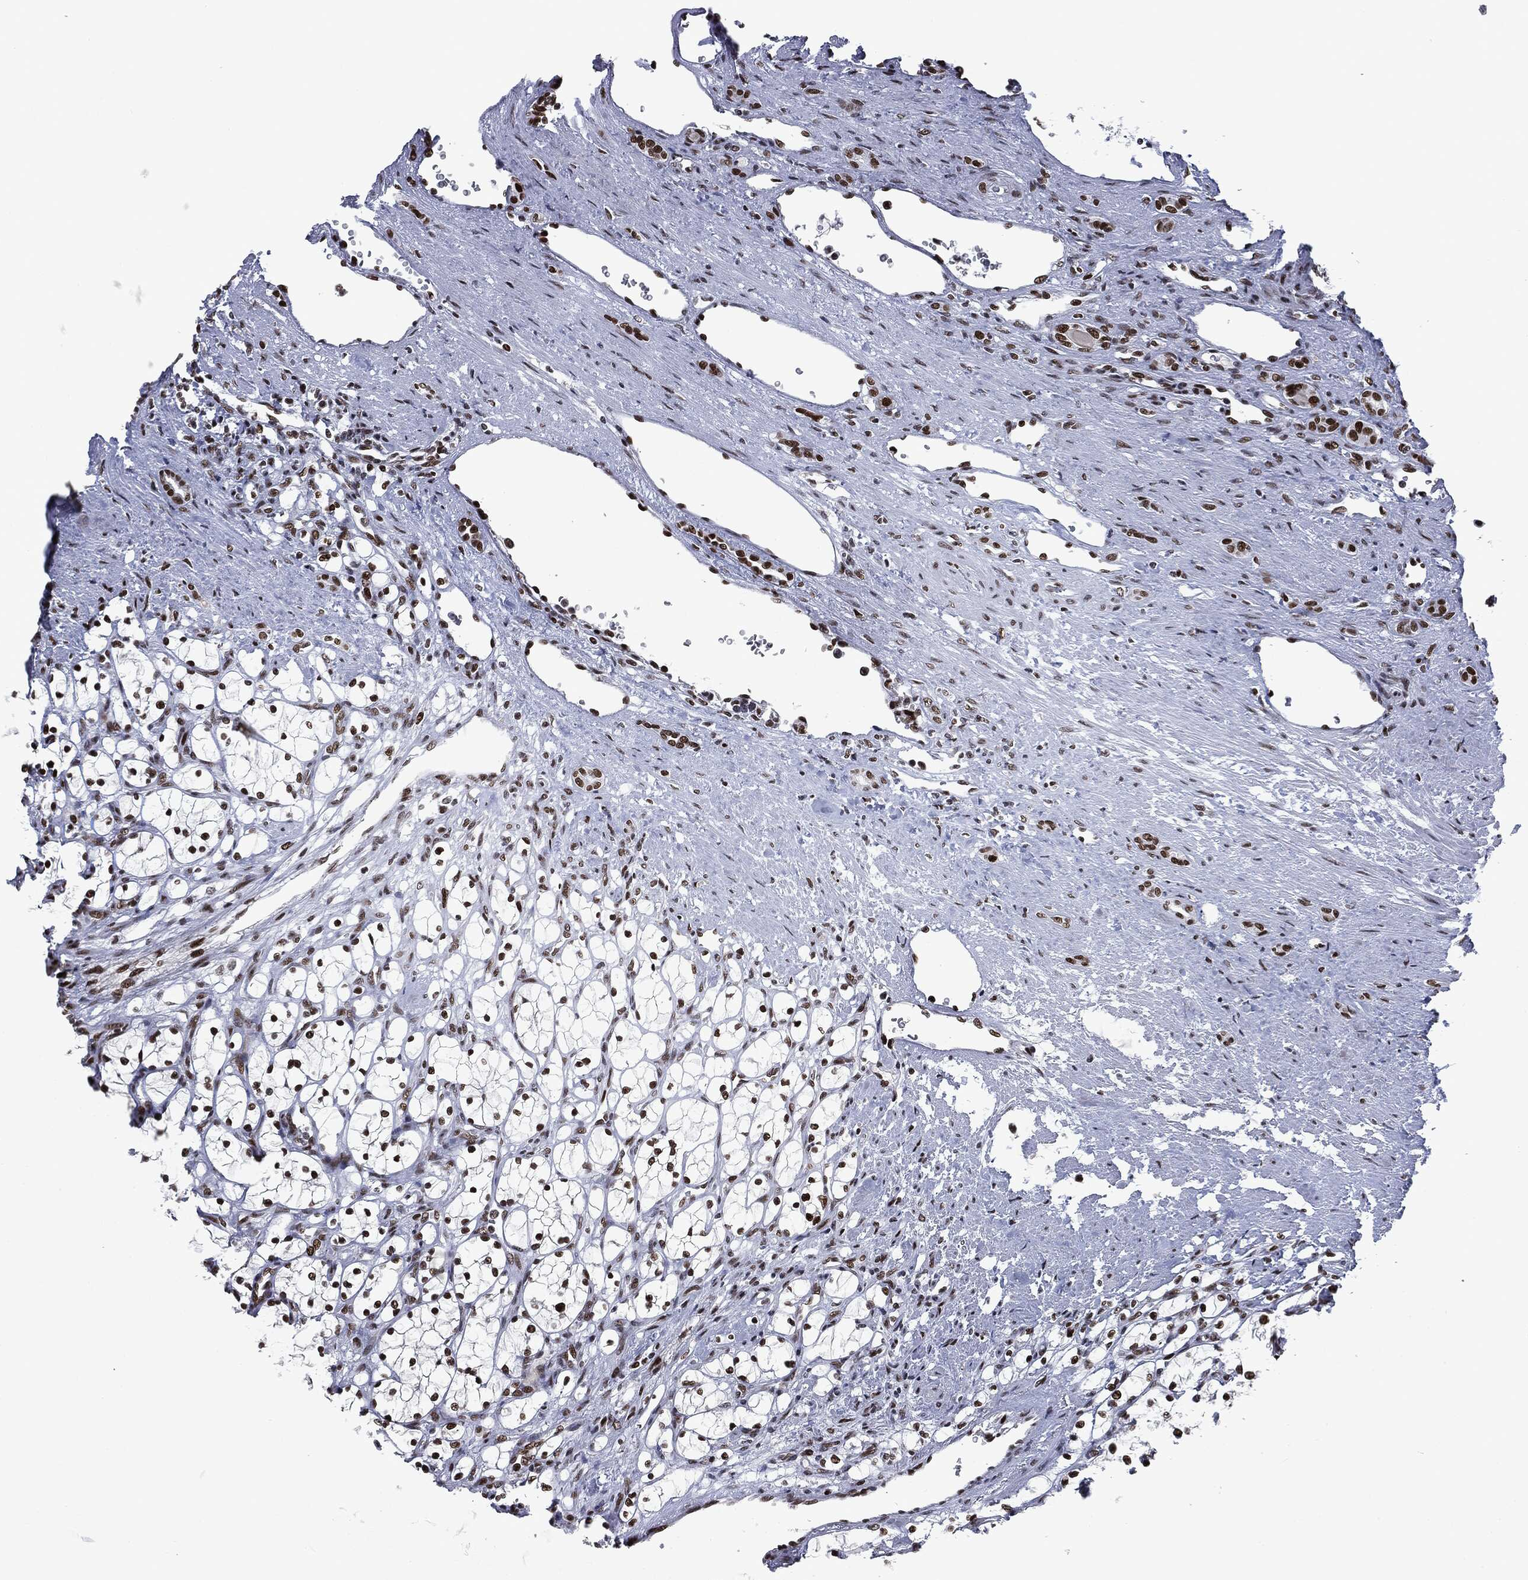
{"staining": {"intensity": "strong", "quantity": ">75%", "location": "nuclear"}, "tissue": "renal cancer", "cell_type": "Tumor cells", "image_type": "cancer", "snomed": [{"axis": "morphology", "description": "Adenocarcinoma, NOS"}, {"axis": "topography", "description": "Kidney"}], "caption": "This is a histology image of immunohistochemistry staining of renal cancer (adenocarcinoma), which shows strong positivity in the nuclear of tumor cells.", "gene": "MSH2", "patient": {"sex": "female", "age": 69}}